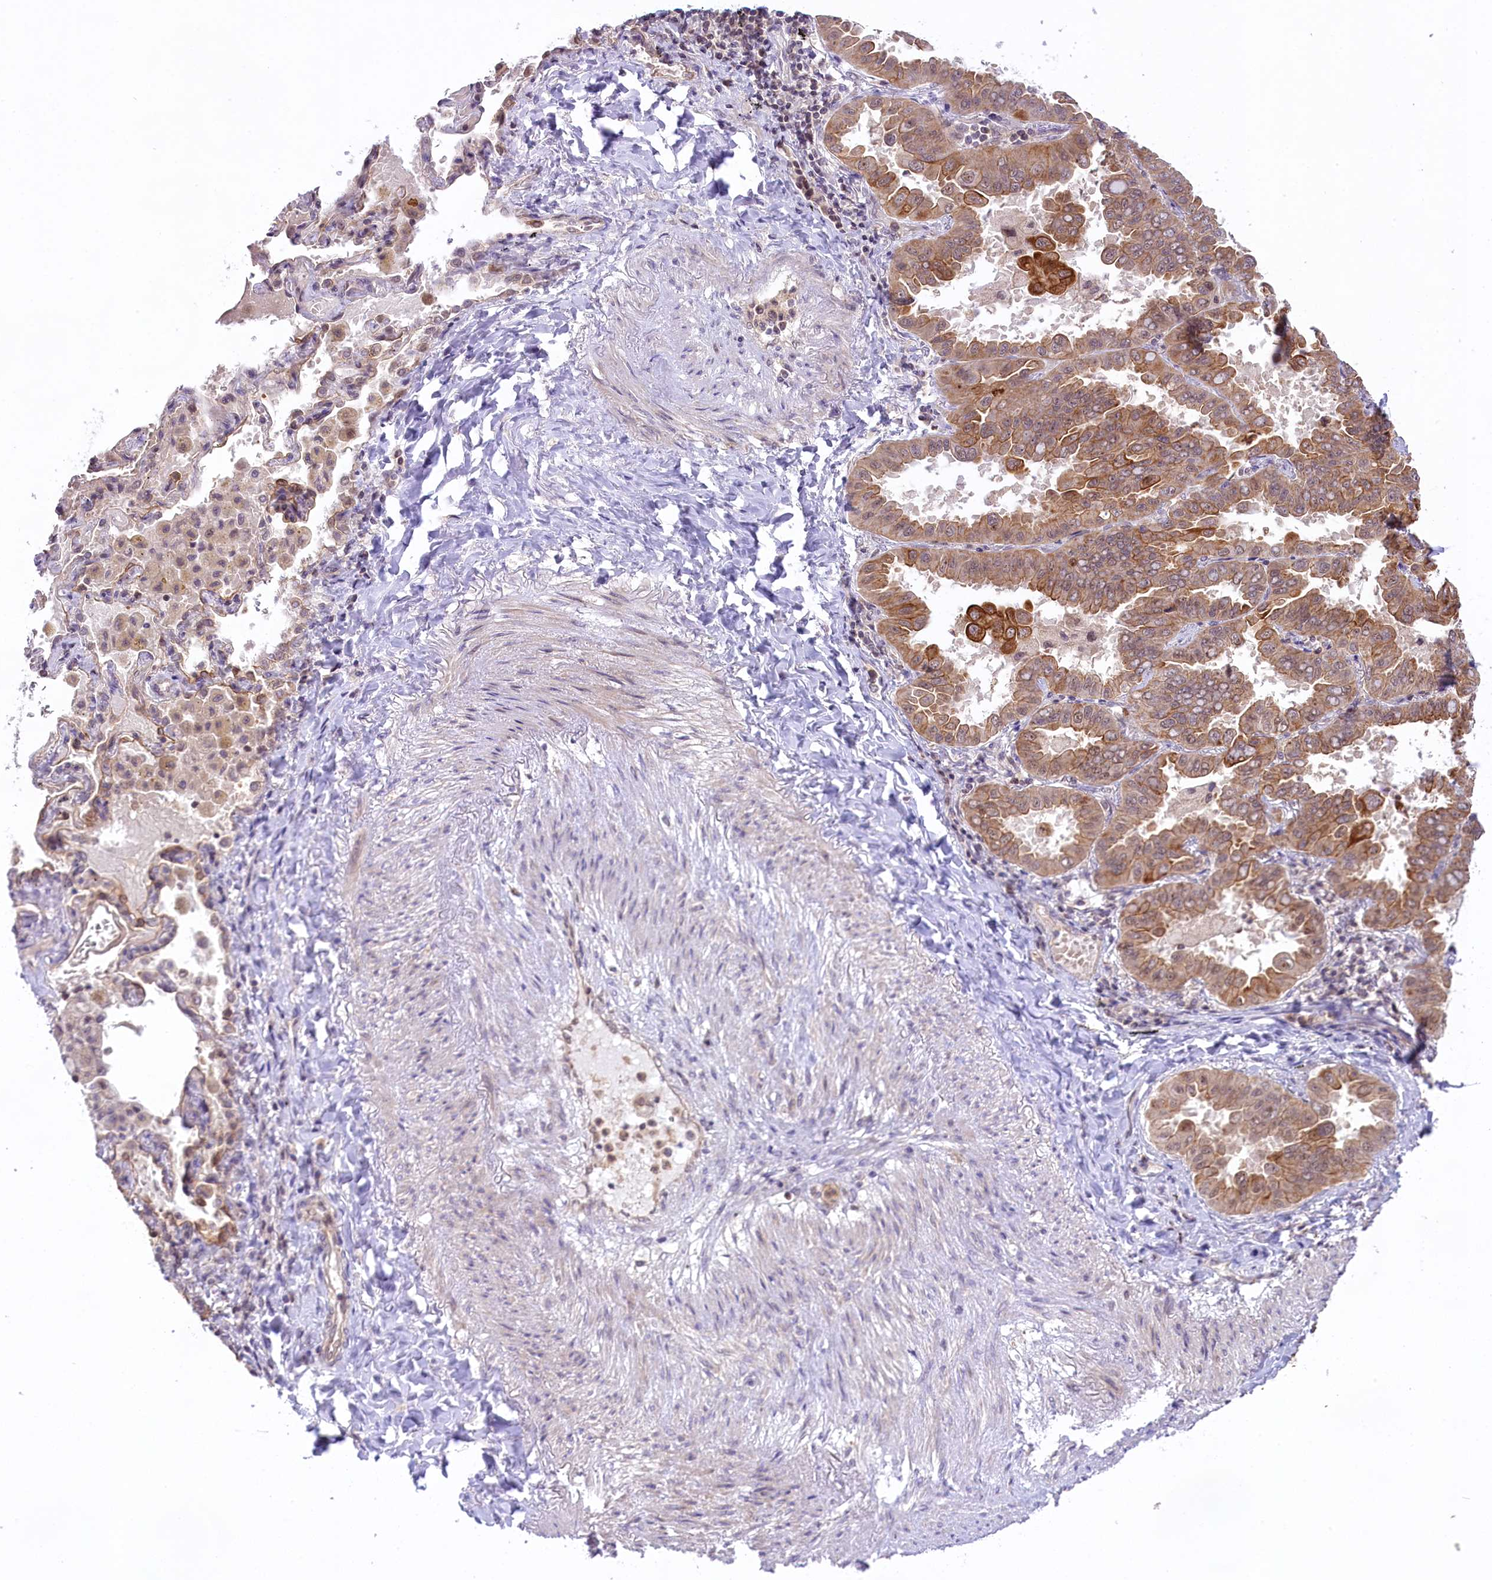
{"staining": {"intensity": "moderate", "quantity": ">75%", "location": "cytoplasmic/membranous"}, "tissue": "lung cancer", "cell_type": "Tumor cells", "image_type": "cancer", "snomed": [{"axis": "morphology", "description": "Adenocarcinoma, NOS"}, {"axis": "topography", "description": "Lung"}], "caption": "Lung adenocarcinoma stained with a protein marker shows moderate staining in tumor cells.", "gene": "CARD8", "patient": {"sex": "male", "age": 64}}